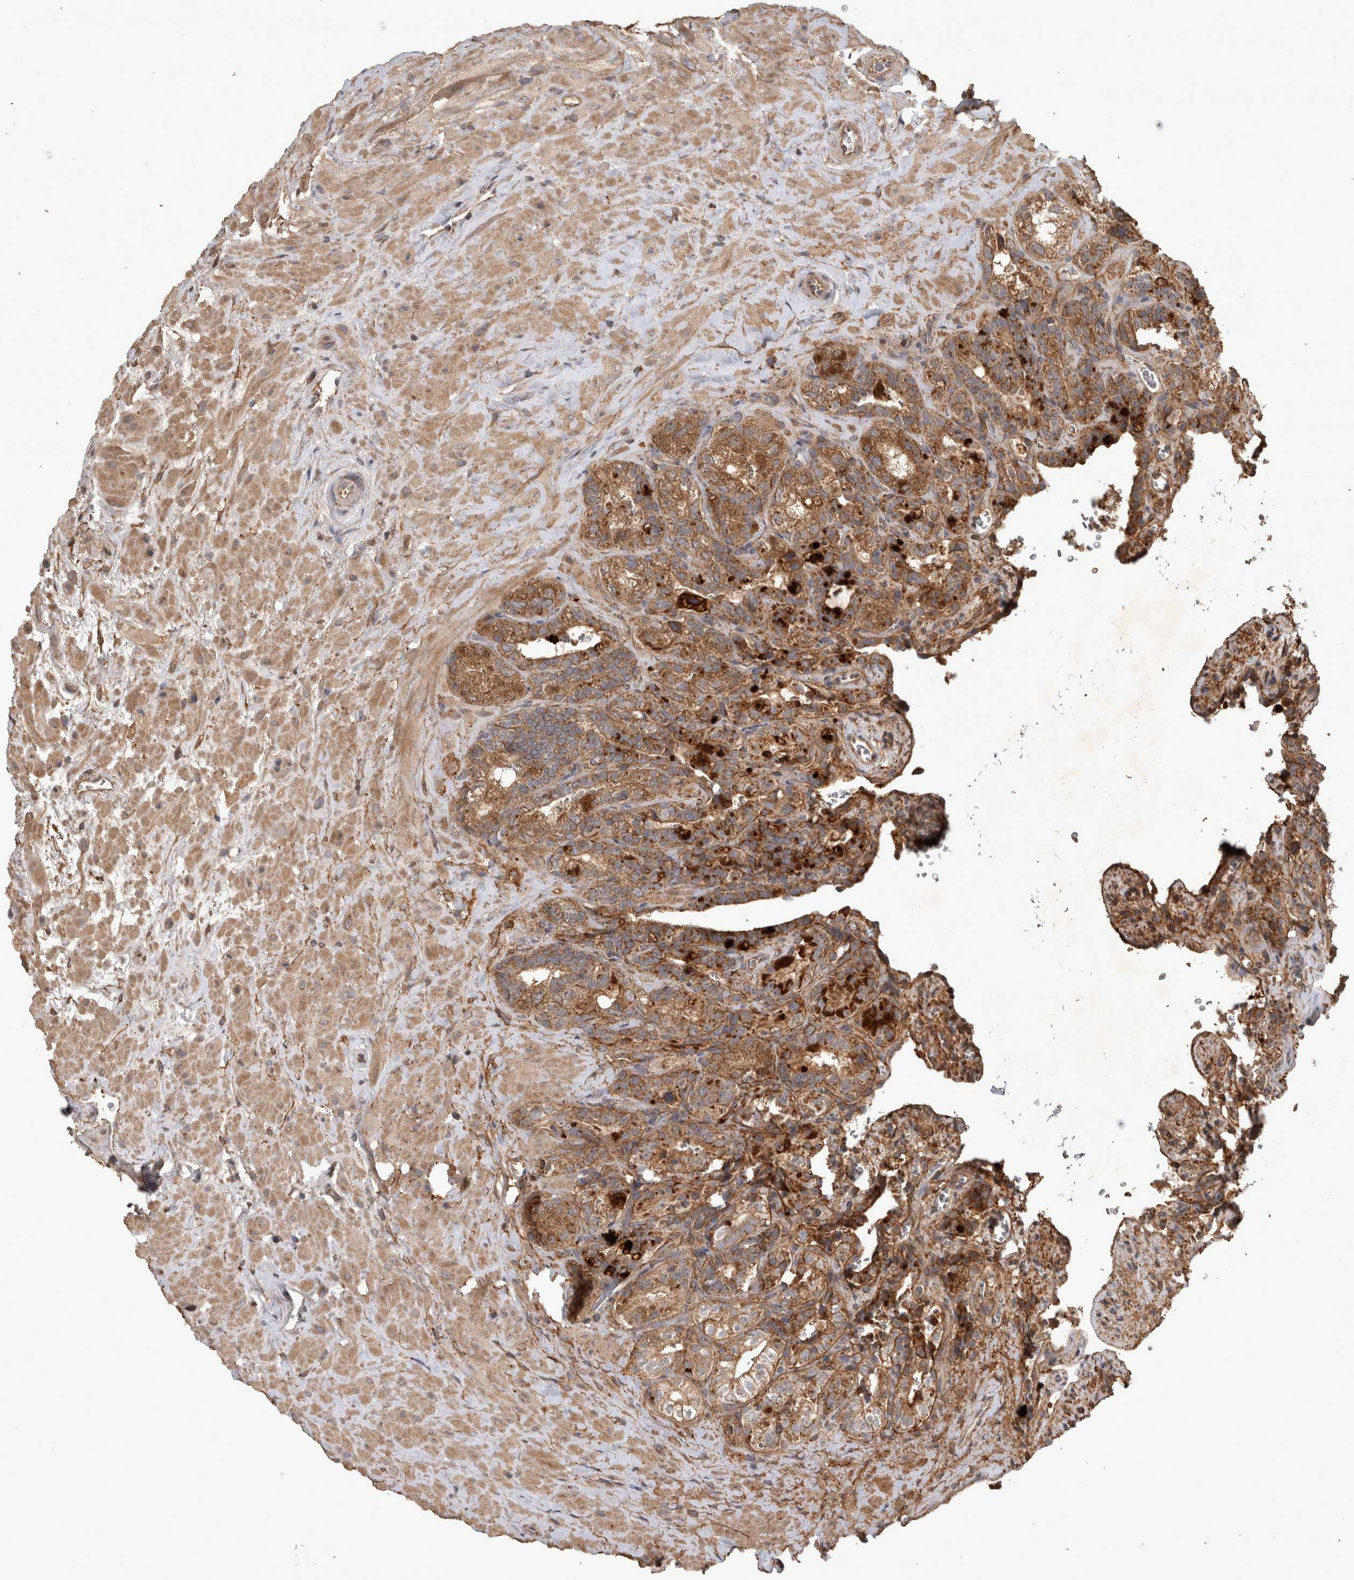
{"staining": {"intensity": "moderate", "quantity": ">75%", "location": "cytoplasmic/membranous"}, "tissue": "seminal vesicle", "cell_type": "Glandular cells", "image_type": "normal", "snomed": [{"axis": "morphology", "description": "Normal tissue, NOS"}, {"axis": "topography", "description": "Prostate"}, {"axis": "topography", "description": "Seminal veicle"}], "caption": "A medium amount of moderate cytoplasmic/membranous staining is identified in about >75% of glandular cells in normal seminal vesicle. The staining is performed using DAB brown chromogen to label protein expression. The nuclei are counter-stained blue using hematoxylin.", "gene": "TRMT61B", "patient": {"sex": "male", "age": 67}}